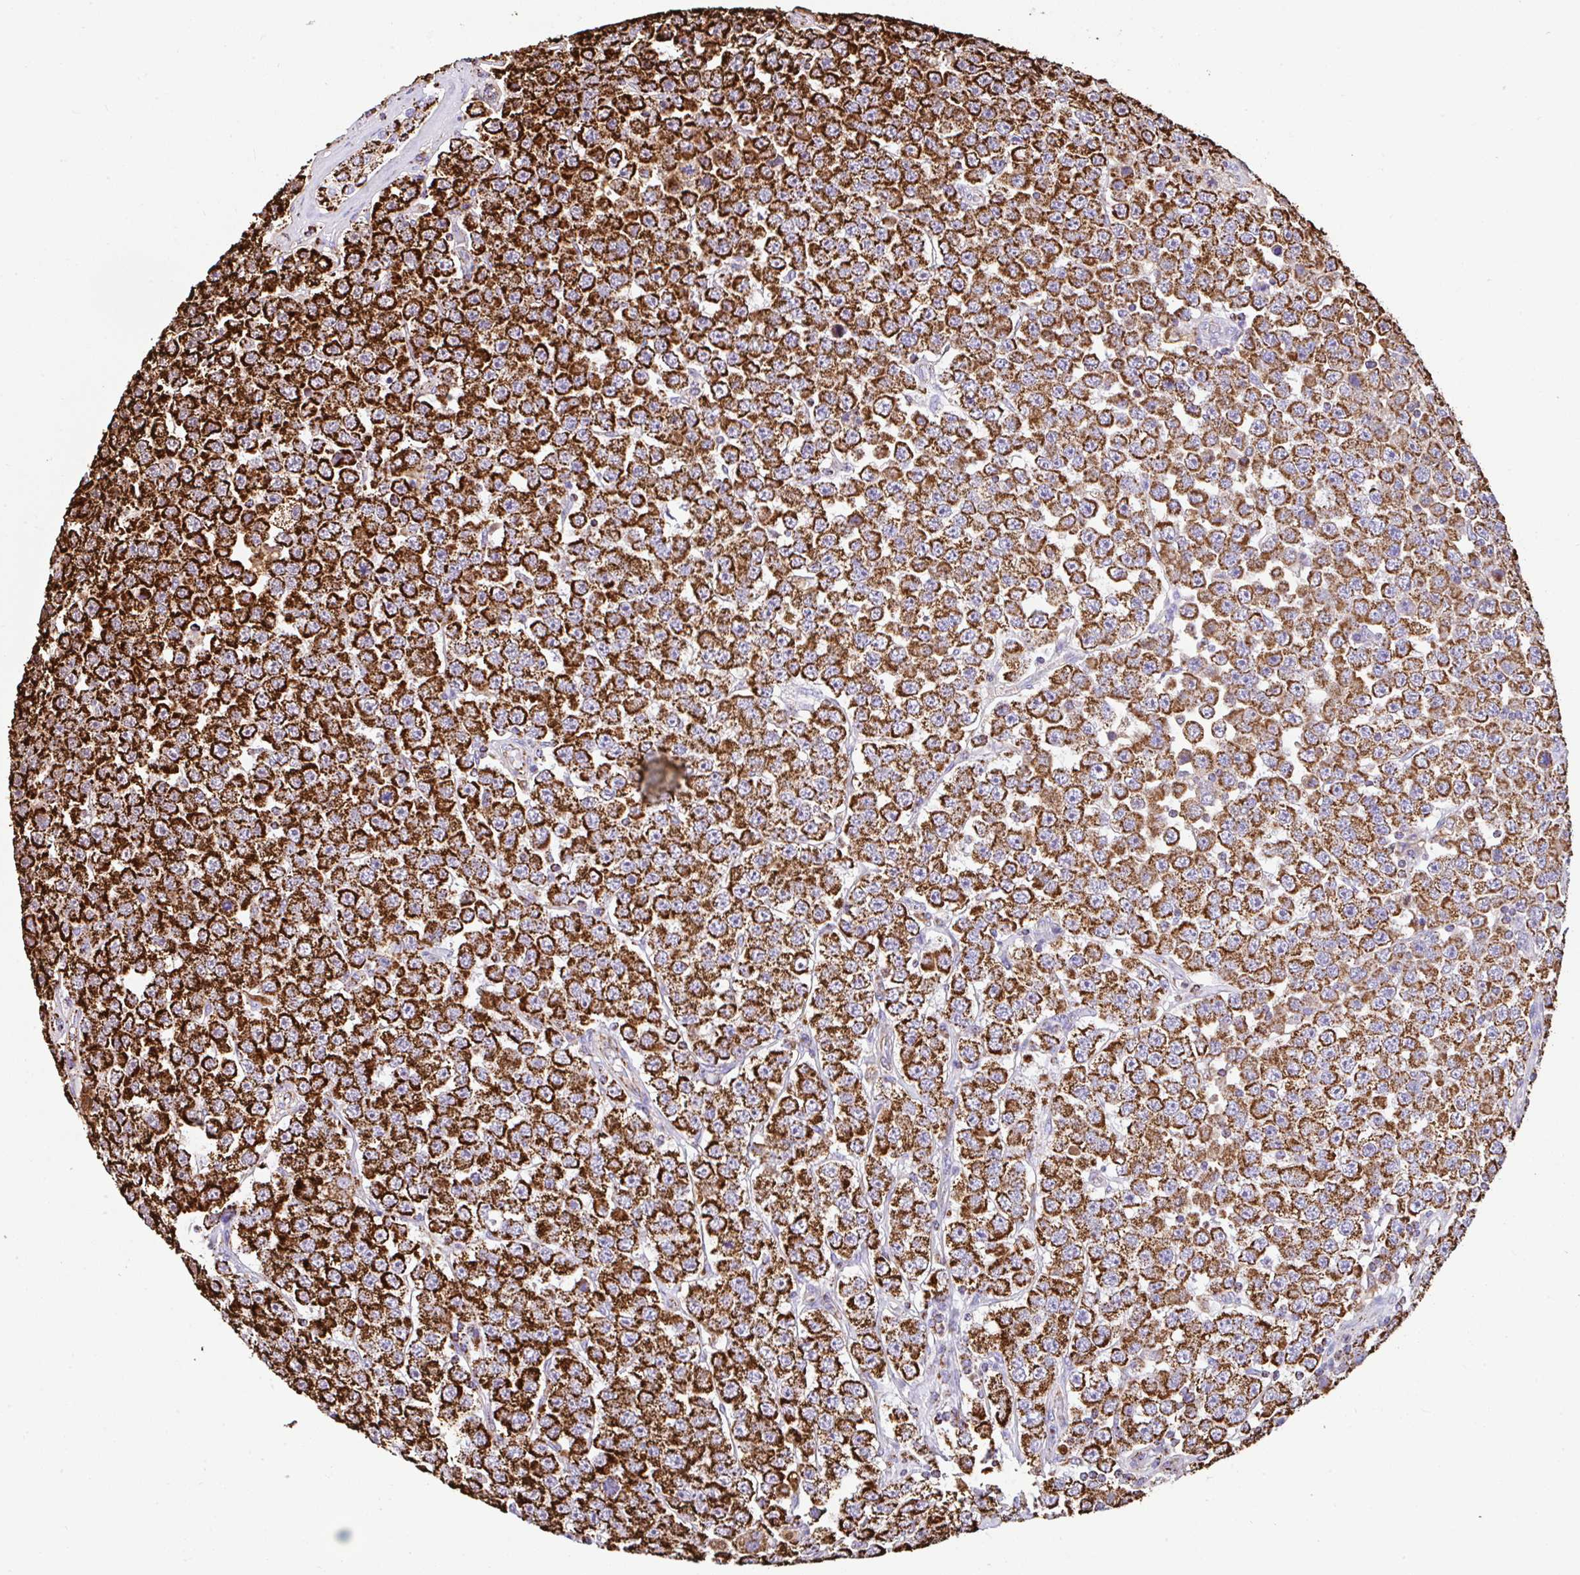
{"staining": {"intensity": "strong", "quantity": ">75%", "location": "cytoplasmic/membranous"}, "tissue": "testis cancer", "cell_type": "Tumor cells", "image_type": "cancer", "snomed": [{"axis": "morphology", "description": "Seminoma, NOS"}, {"axis": "topography", "description": "Testis"}], "caption": "IHC (DAB) staining of human testis cancer (seminoma) demonstrates strong cytoplasmic/membranous protein positivity in approximately >75% of tumor cells.", "gene": "ANKRD33B", "patient": {"sex": "male", "age": 28}}